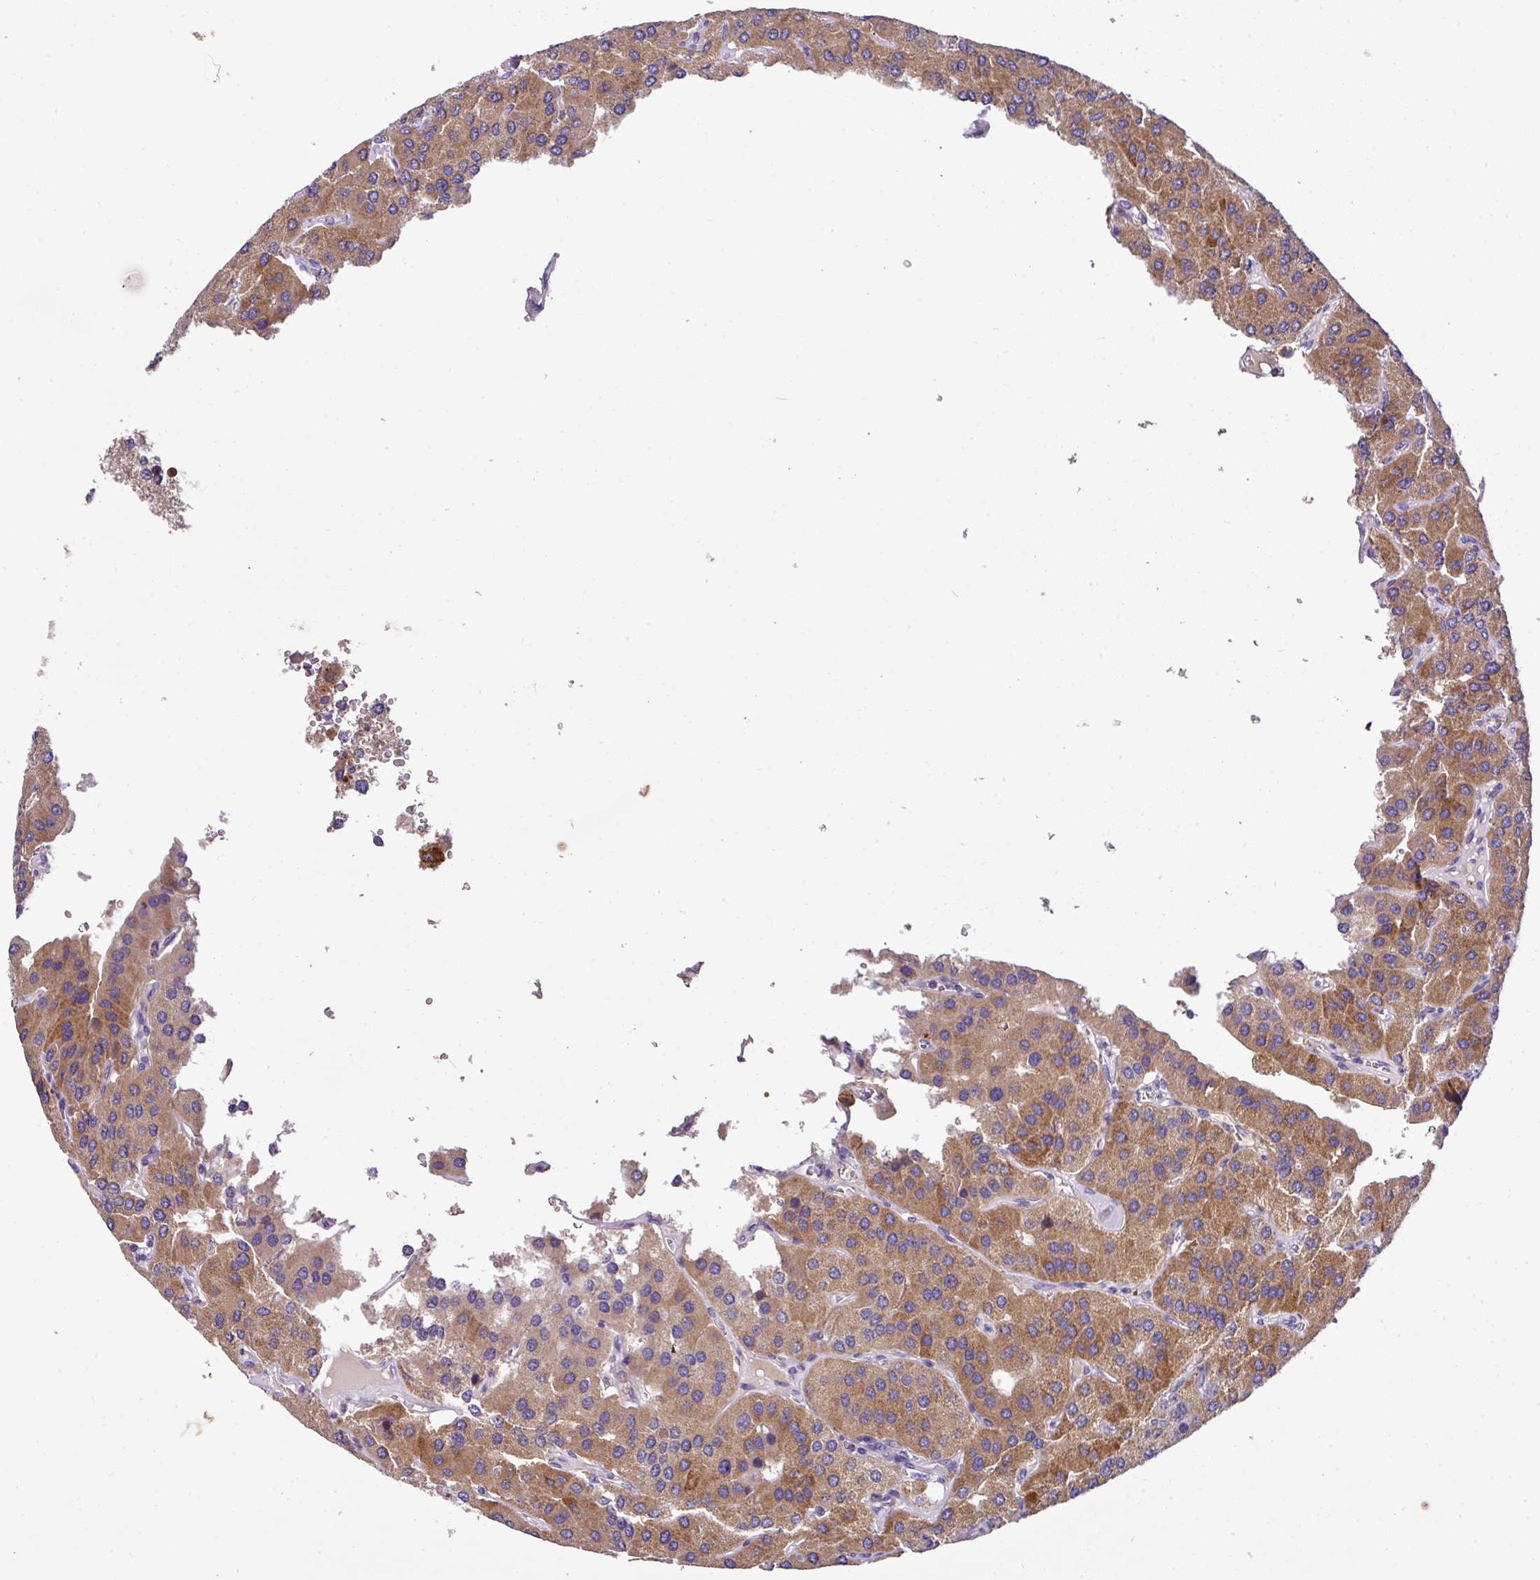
{"staining": {"intensity": "moderate", "quantity": ">75%", "location": "cytoplasmic/membranous"}, "tissue": "parathyroid gland", "cell_type": "Glandular cells", "image_type": "normal", "snomed": [{"axis": "morphology", "description": "Normal tissue, NOS"}, {"axis": "morphology", "description": "Adenoma, NOS"}, {"axis": "topography", "description": "Parathyroid gland"}], "caption": "High-power microscopy captured an IHC micrograph of normal parathyroid gland, revealing moderate cytoplasmic/membranous staining in approximately >75% of glandular cells. (DAB = brown stain, brightfield microscopy at high magnification).", "gene": "ANXA2R", "patient": {"sex": "female", "age": 86}}